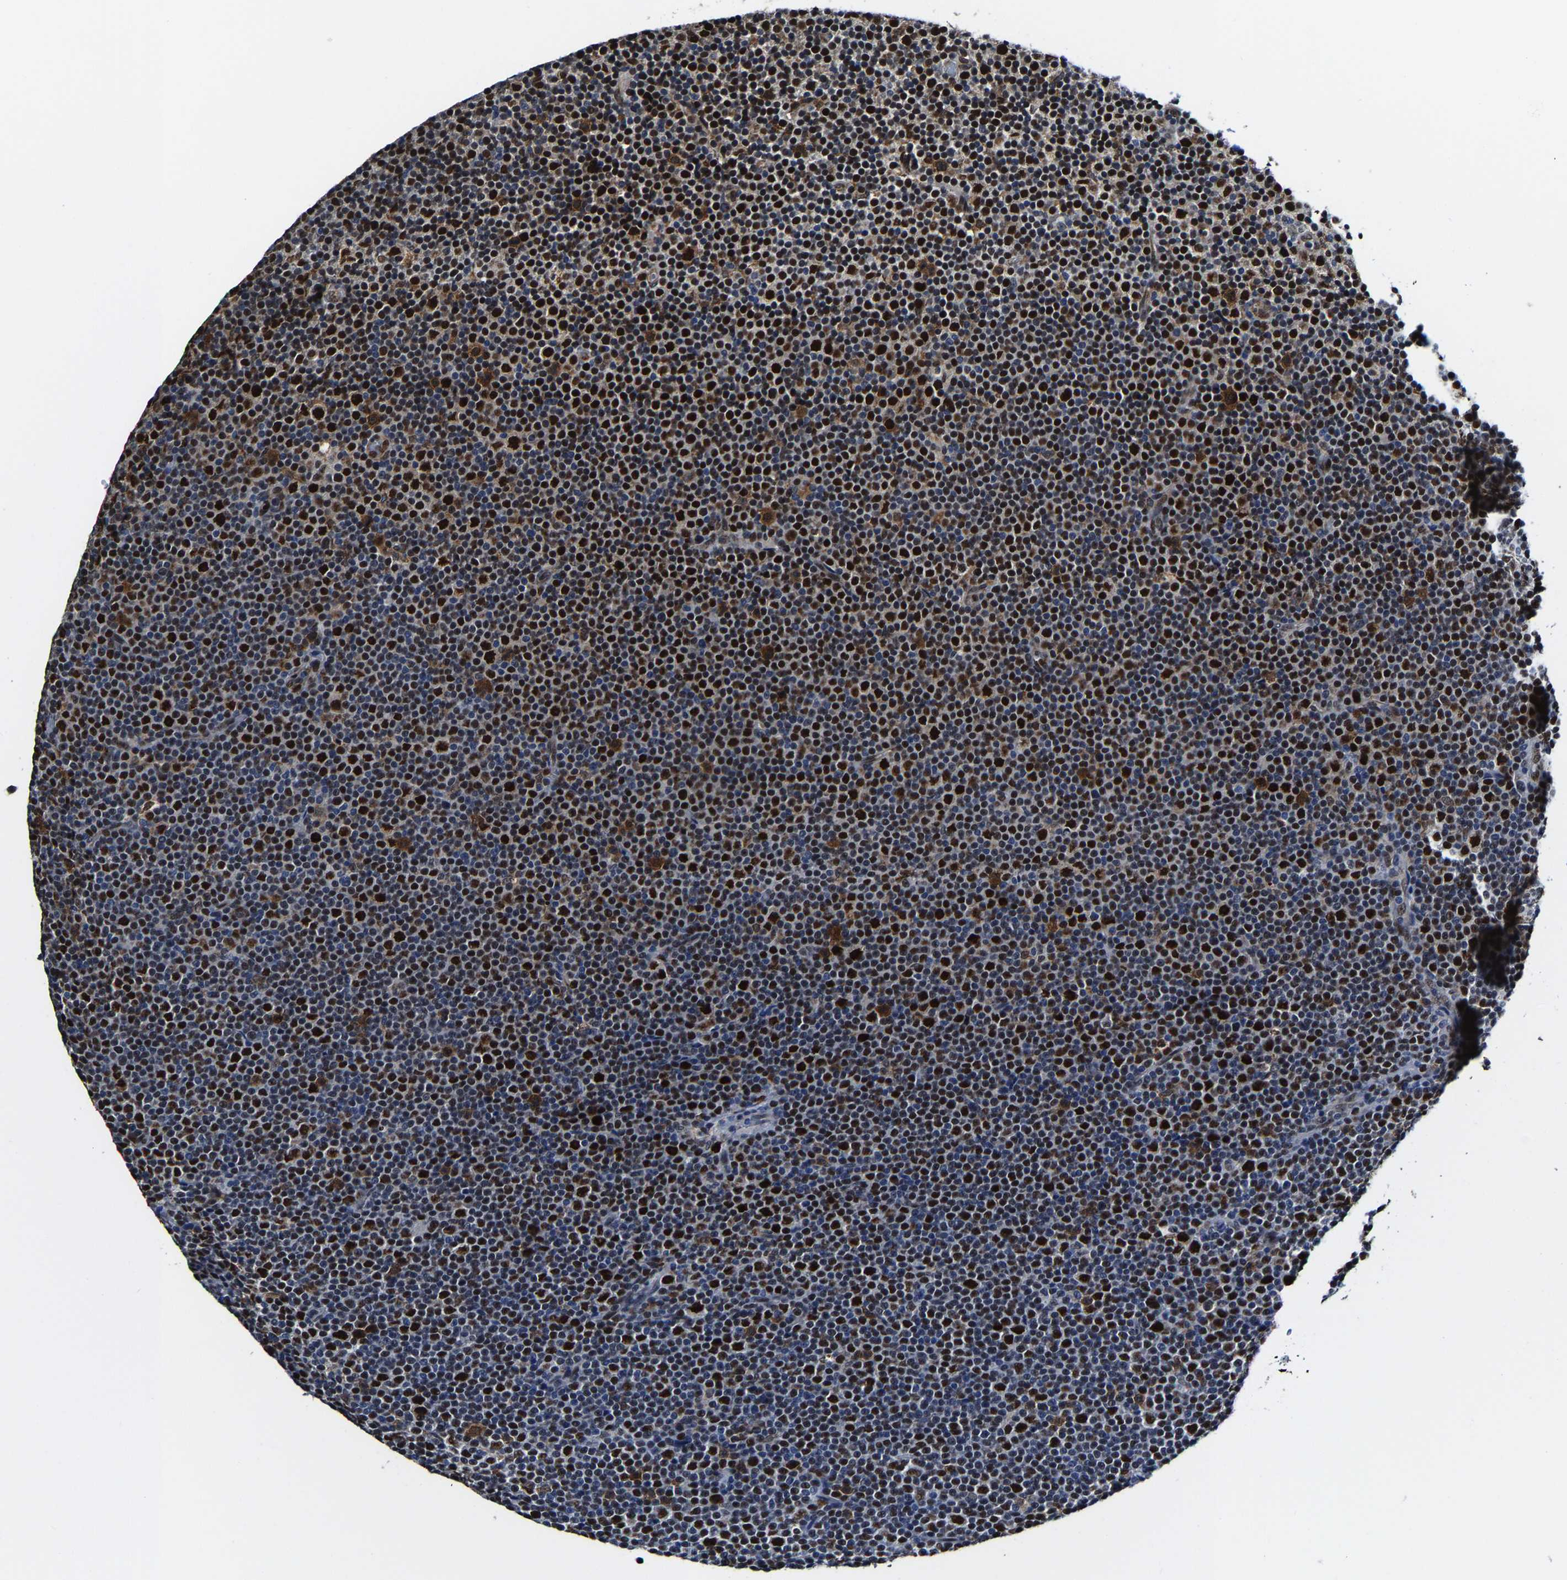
{"staining": {"intensity": "strong", "quantity": "25%-75%", "location": "nuclear"}, "tissue": "lymphoma", "cell_type": "Tumor cells", "image_type": "cancer", "snomed": [{"axis": "morphology", "description": "Malignant lymphoma, non-Hodgkin's type, Low grade"}, {"axis": "topography", "description": "Lymph node"}], "caption": "Malignant lymphoma, non-Hodgkin's type (low-grade) stained with IHC demonstrates strong nuclear expression in approximately 25%-75% of tumor cells.", "gene": "METTL1", "patient": {"sex": "female", "age": 67}}